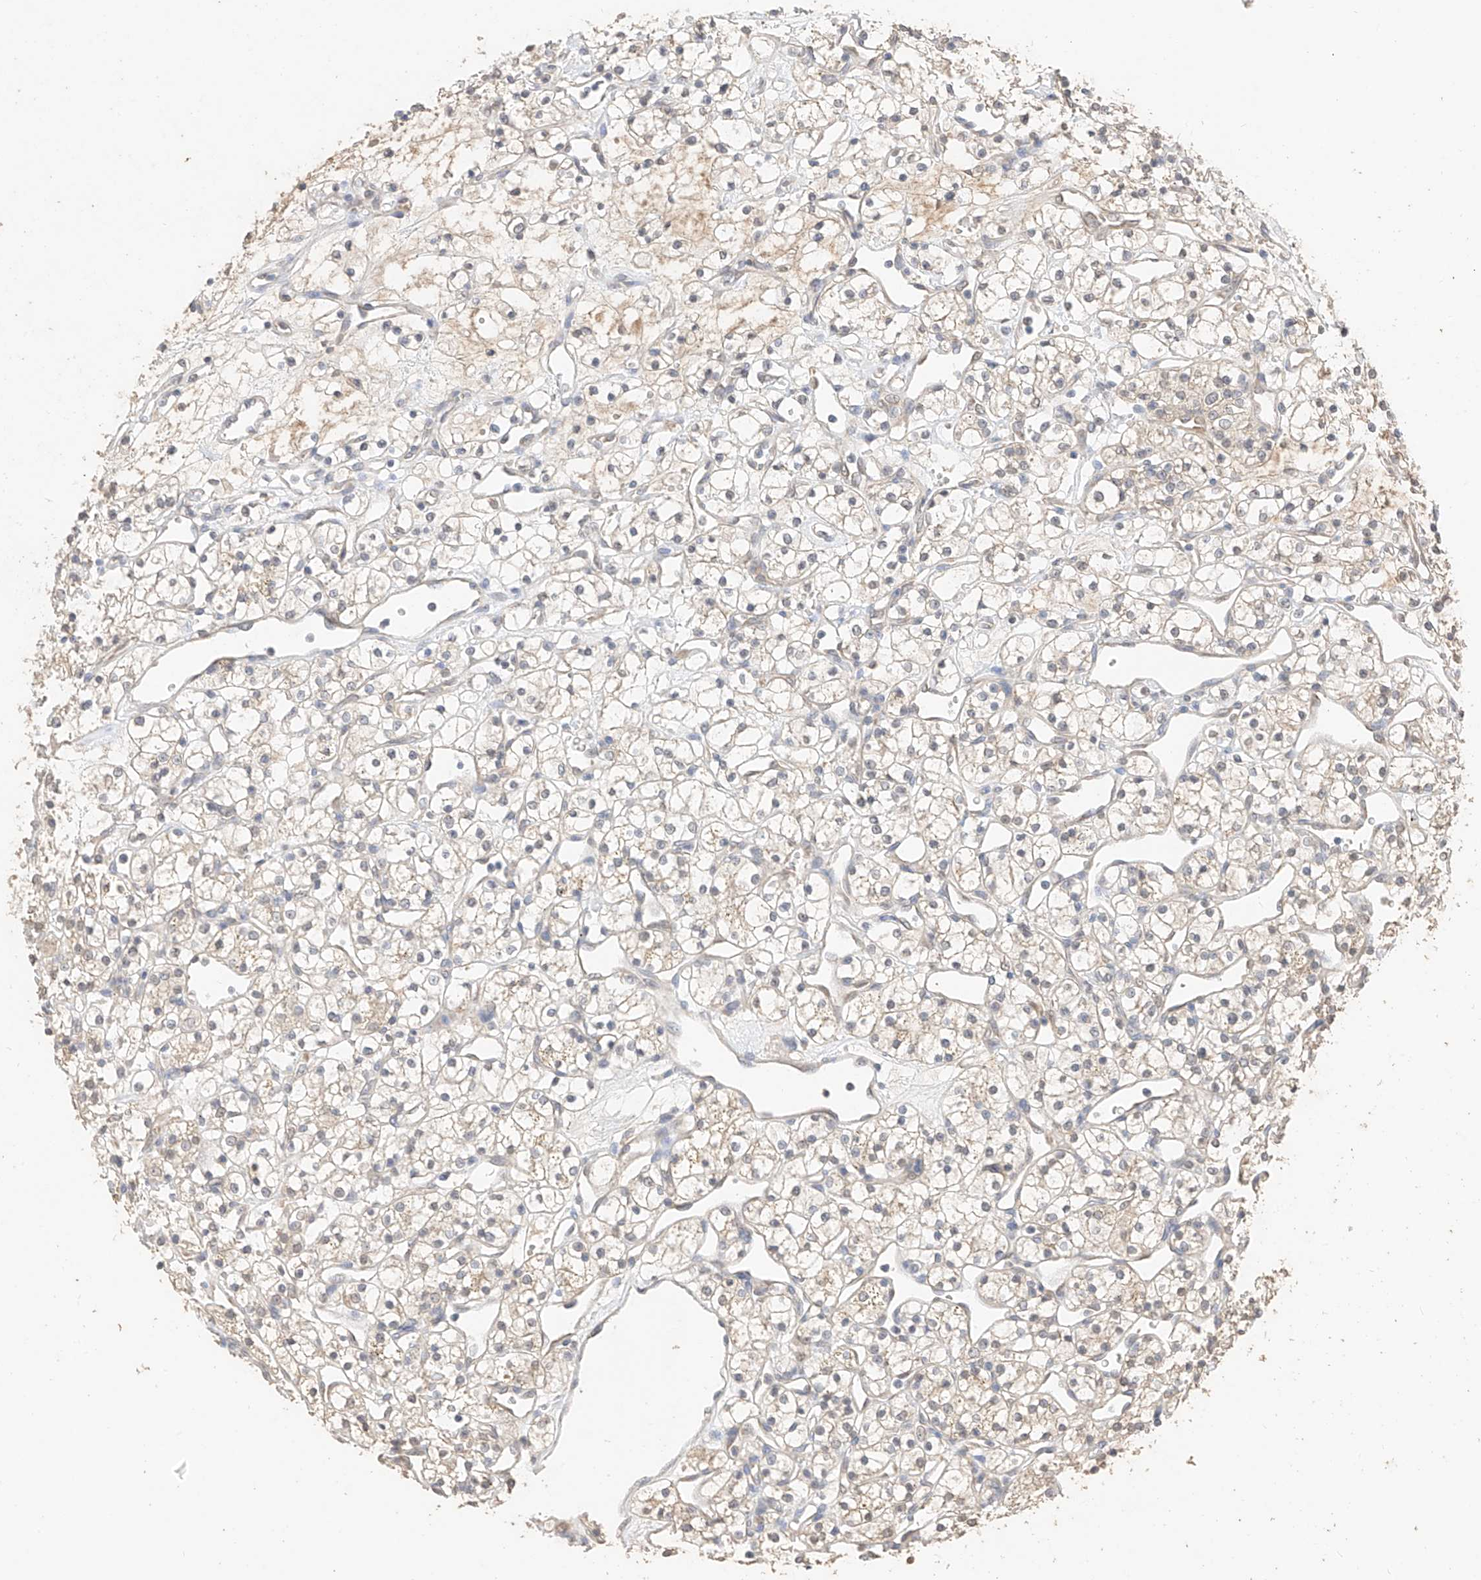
{"staining": {"intensity": "weak", "quantity": "25%-75%", "location": "nuclear"}, "tissue": "renal cancer", "cell_type": "Tumor cells", "image_type": "cancer", "snomed": [{"axis": "morphology", "description": "Adenocarcinoma, NOS"}, {"axis": "topography", "description": "Kidney"}], "caption": "Weak nuclear staining is identified in approximately 25%-75% of tumor cells in renal cancer (adenocarcinoma).", "gene": "IL22RA2", "patient": {"sex": "female", "age": 60}}